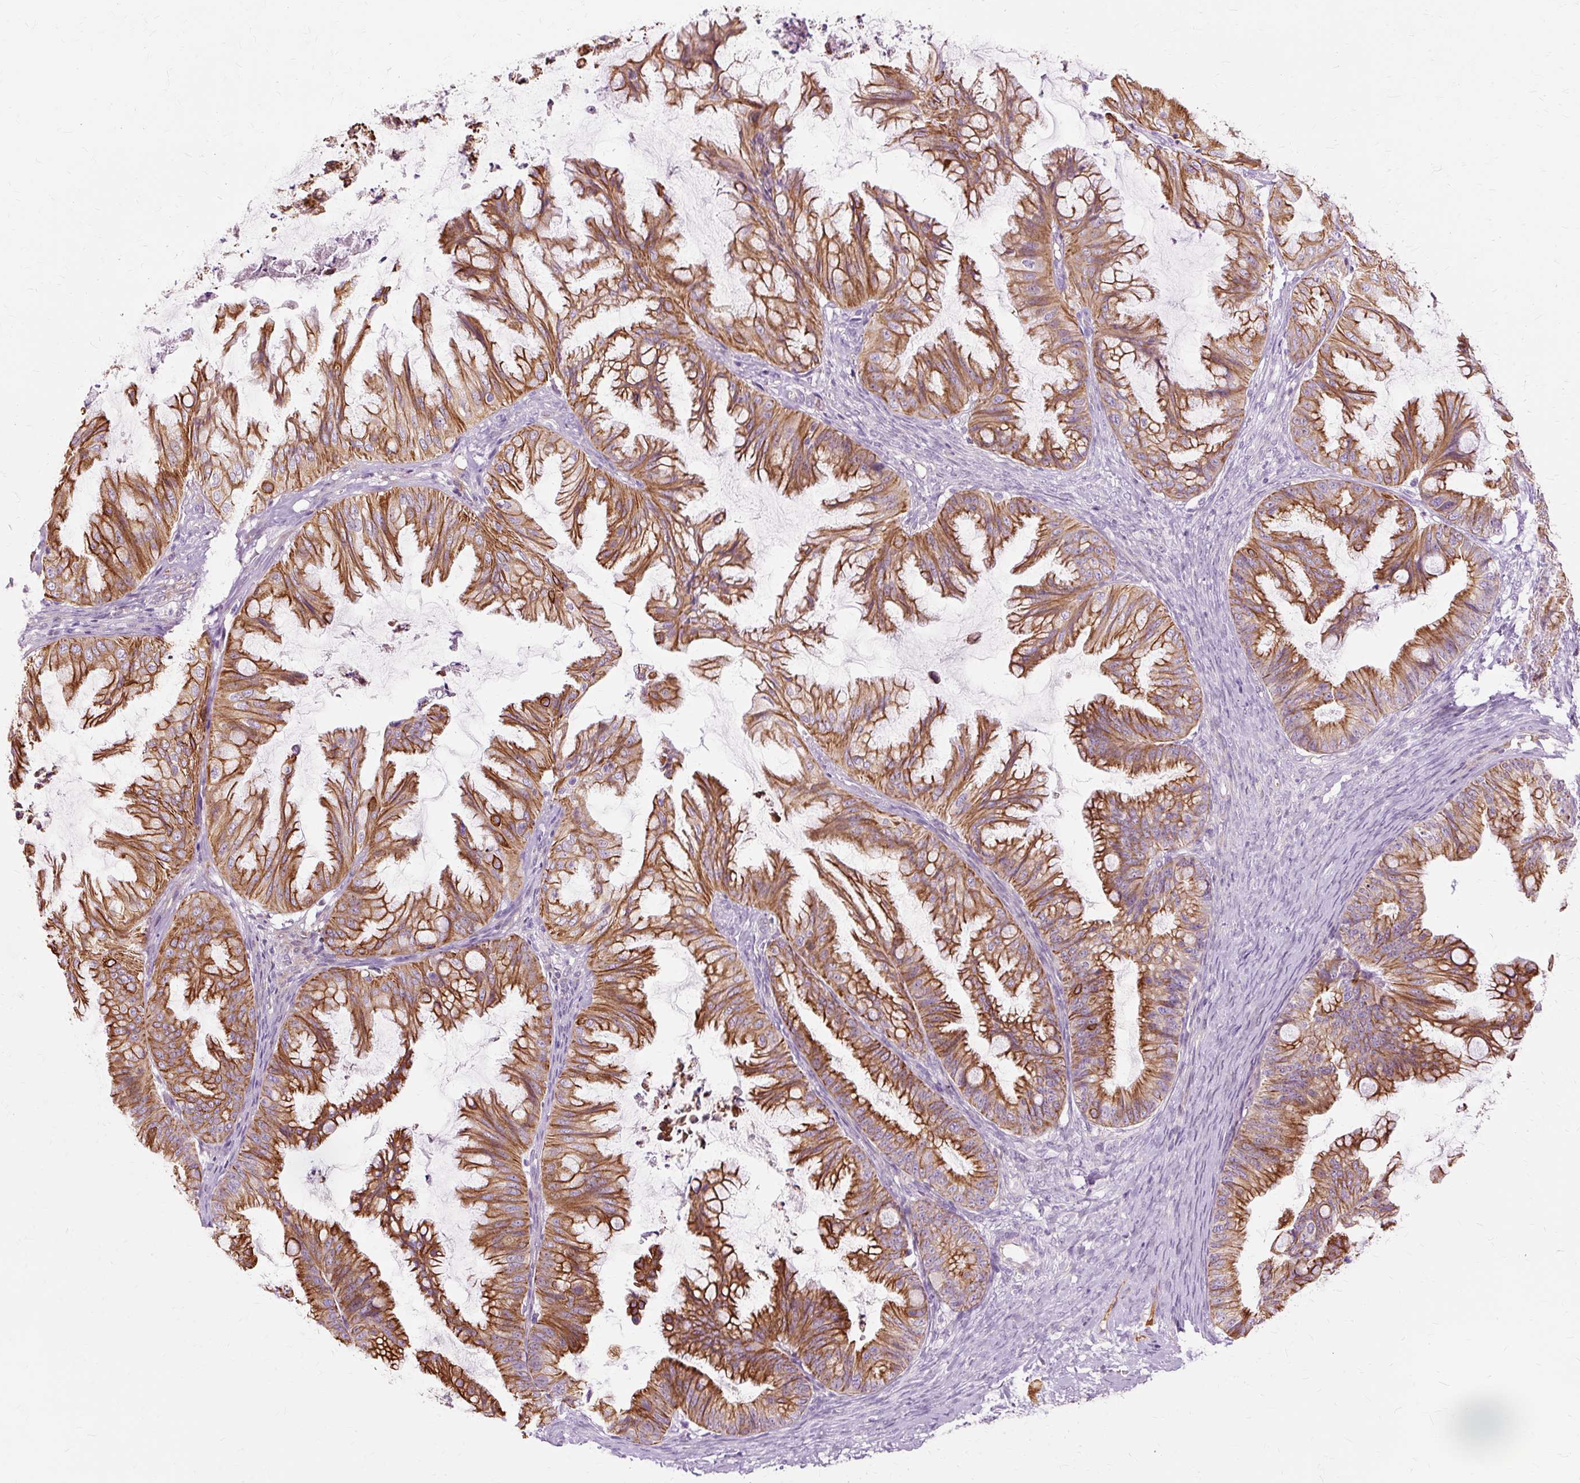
{"staining": {"intensity": "strong", "quantity": ">75%", "location": "cytoplasmic/membranous"}, "tissue": "ovarian cancer", "cell_type": "Tumor cells", "image_type": "cancer", "snomed": [{"axis": "morphology", "description": "Cystadenocarcinoma, mucinous, NOS"}, {"axis": "topography", "description": "Ovary"}], "caption": "Protein staining demonstrates strong cytoplasmic/membranous positivity in about >75% of tumor cells in mucinous cystadenocarcinoma (ovarian). The staining was performed using DAB (3,3'-diaminobenzidine), with brown indicating positive protein expression. Nuclei are stained blue with hematoxylin.", "gene": "DCTN4", "patient": {"sex": "female", "age": 35}}